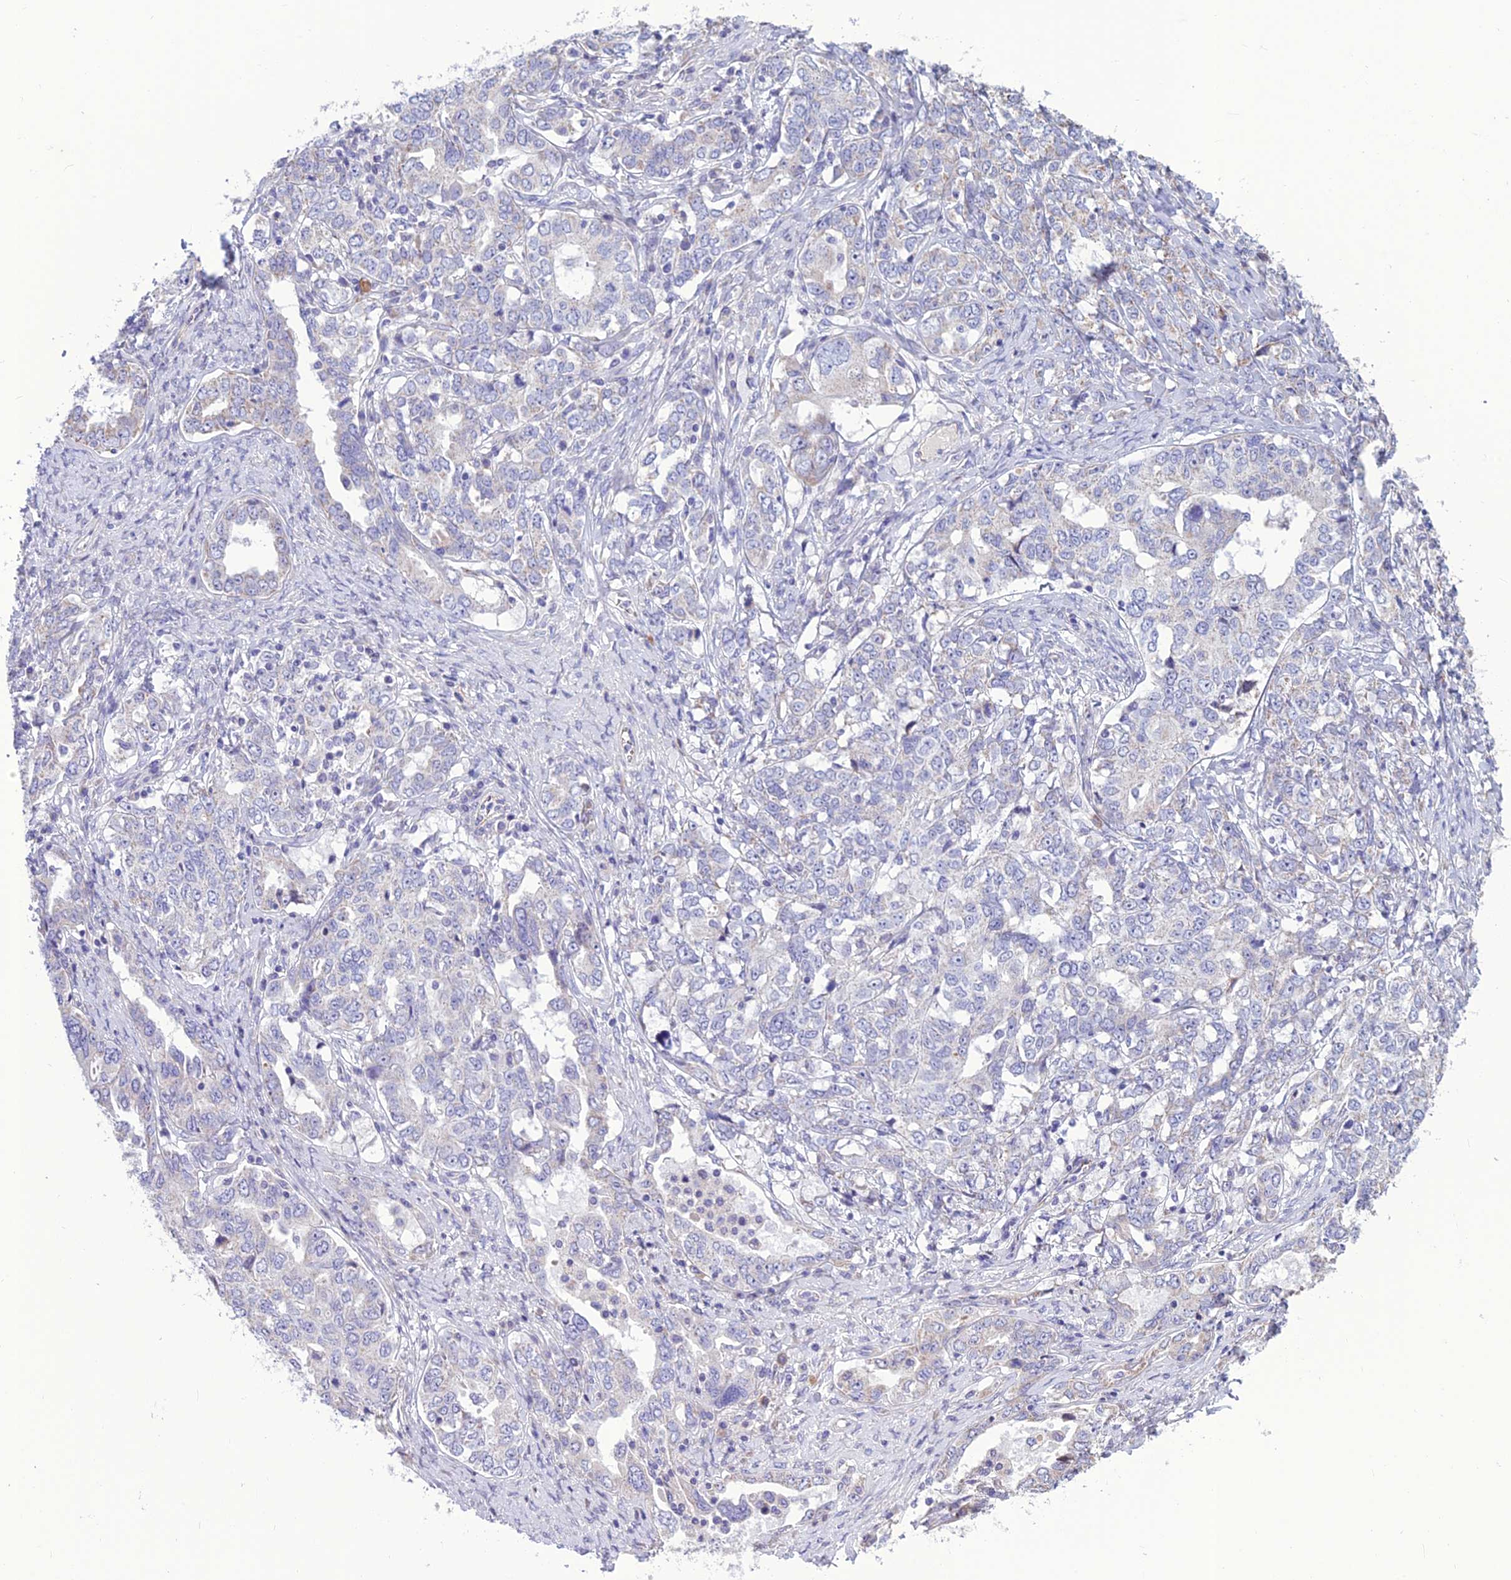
{"staining": {"intensity": "negative", "quantity": "none", "location": "none"}, "tissue": "ovarian cancer", "cell_type": "Tumor cells", "image_type": "cancer", "snomed": [{"axis": "morphology", "description": "Carcinoma, endometroid"}, {"axis": "topography", "description": "Ovary"}], "caption": "A high-resolution image shows IHC staining of endometroid carcinoma (ovarian), which displays no significant positivity in tumor cells. (IHC, brightfield microscopy, high magnification).", "gene": "BHMT2", "patient": {"sex": "female", "age": 62}}